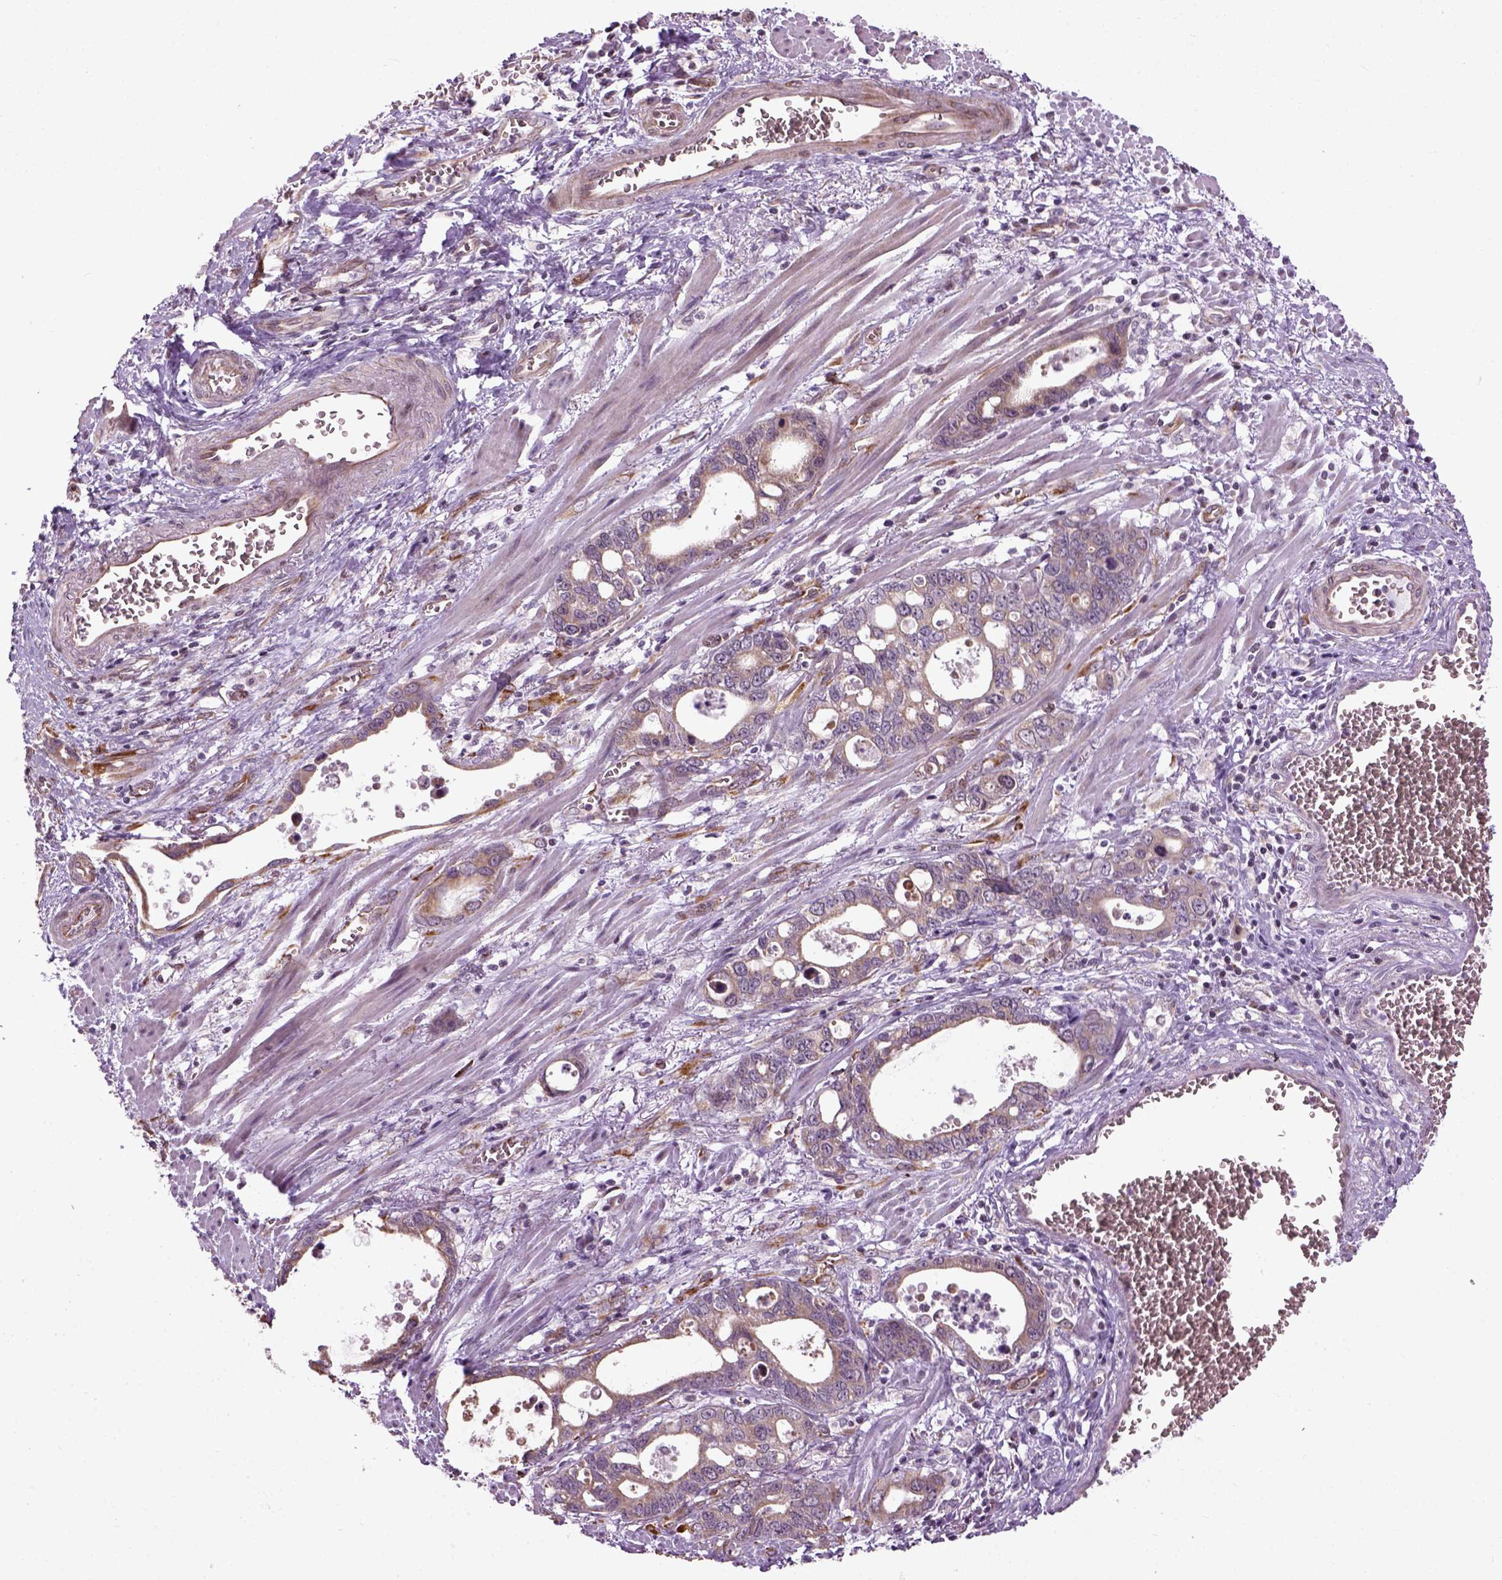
{"staining": {"intensity": "negative", "quantity": "none", "location": "none"}, "tissue": "stomach cancer", "cell_type": "Tumor cells", "image_type": "cancer", "snomed": [{"axis": "morphology", "description": "Normal tissue, NOS"}, {"axis": "morphology", "description": "Adenocarcinoma, NOS"}, {"axis": "topography", "description": "Esophagus"}, {"axis": "topography", "description": "Stomach, upper"}], "caption": "There is no significant staining in tumor cells of stomach cancer.", "gene": "XK", "patient": {"sex": "male", "age": 74}}